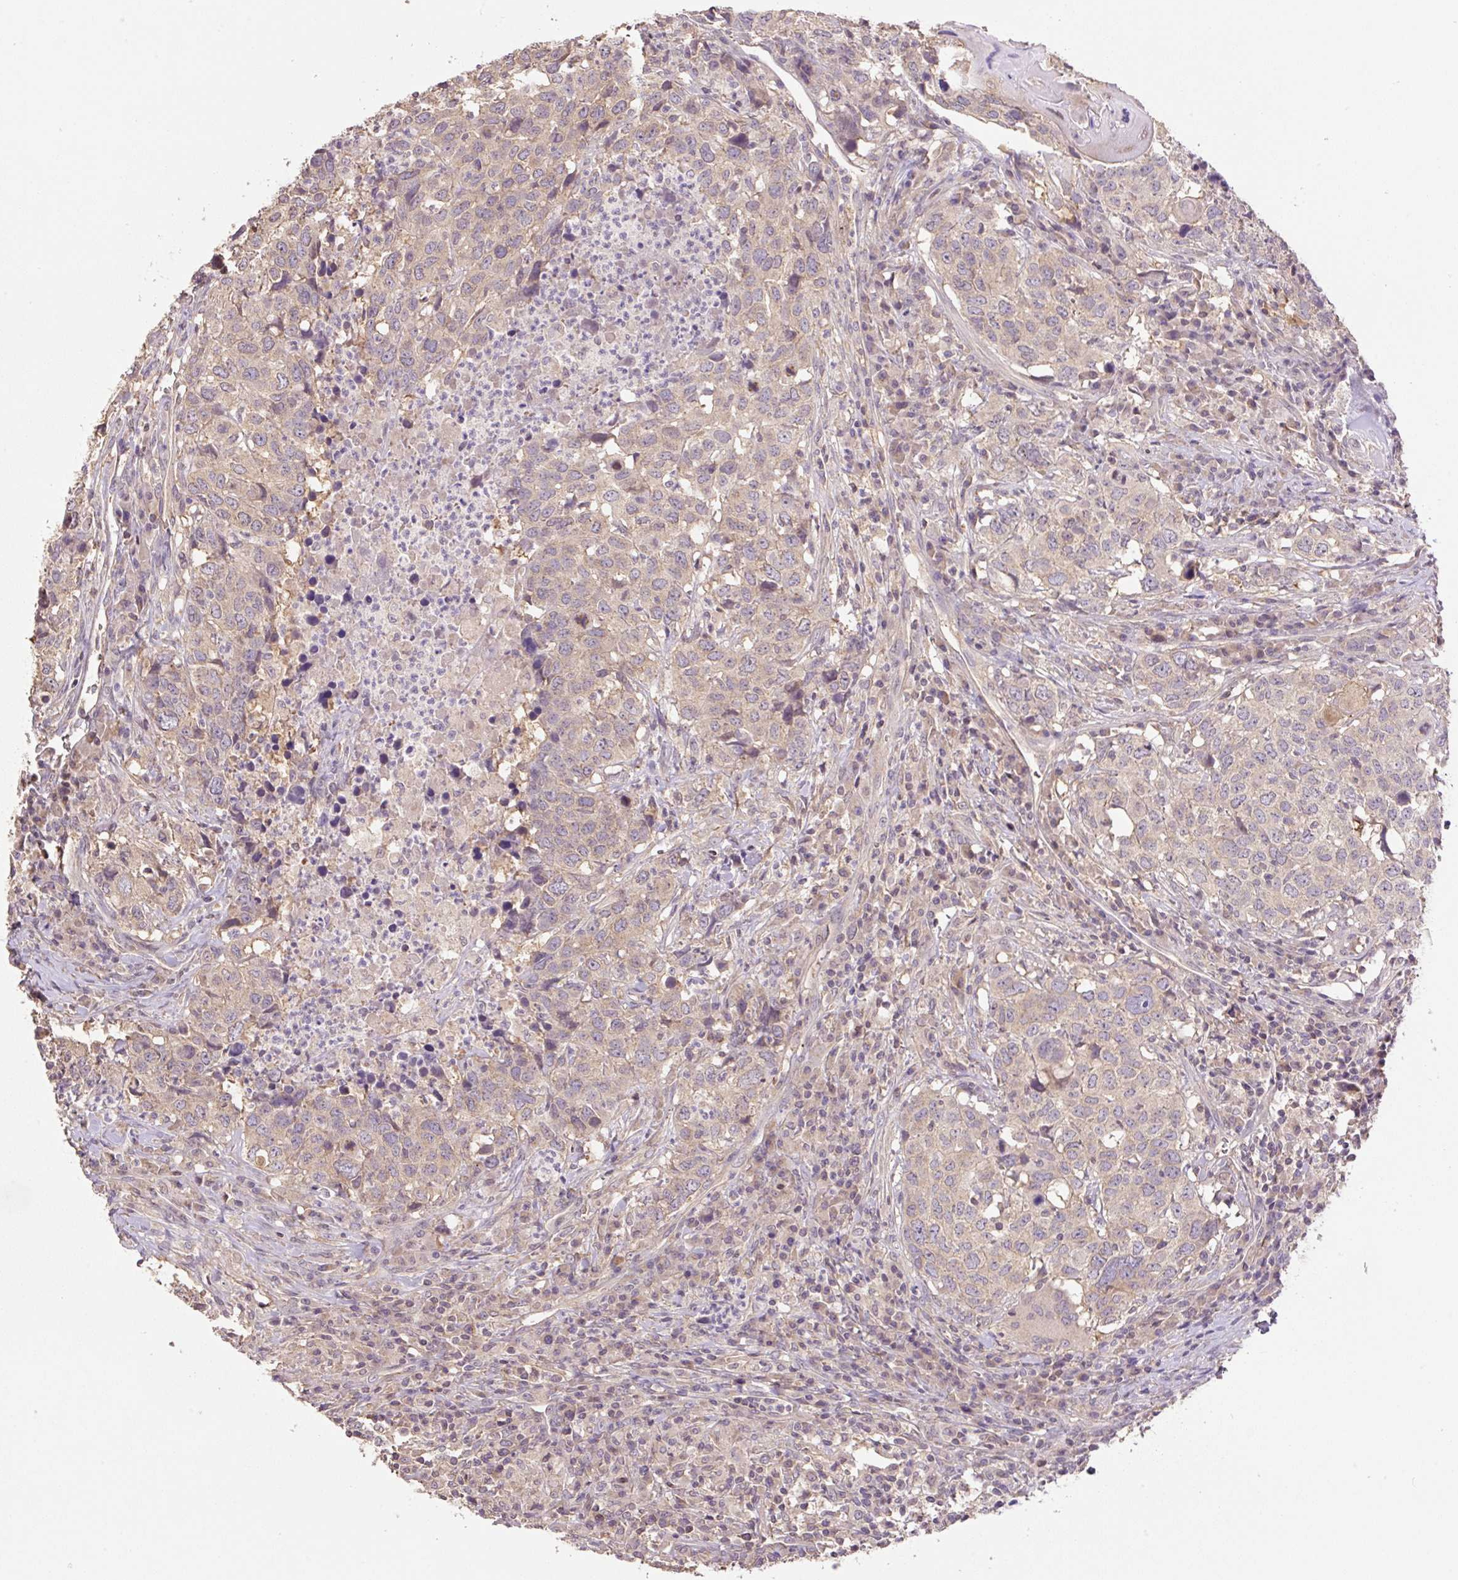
{"staining": {"intensity": "weak", "quantity": "<25%", "location": "cytoplasmic/membranous"}, "tissue": "head and neck cancer", "cell_type": "Tumor cells", "image_type": "cancer", "snomed": [{"axis": "morphology", "description": "Normal tissue, NOS"}, {"axis": "morphology", "description": "Squamous cell carcinoma, NOS"}, {"axis": "topography", "description": "Skeletal muscle"}, {"axis": "topography", "description": "Vascular tissue"}, {"axis": "topography", "description": "Peripheral nerve tissue"}, {"axis": "topography", "description": "Head-Neck"}], "caption": "Immunohistochemical staining of squamous cell carcinoma (head and neck) shows no significant expression in tumor cells. (Brightfield microscopy of DAB IHC at high magnification).", "gene": "COX8A", "patient": {"sex": "male", "age": 66}}